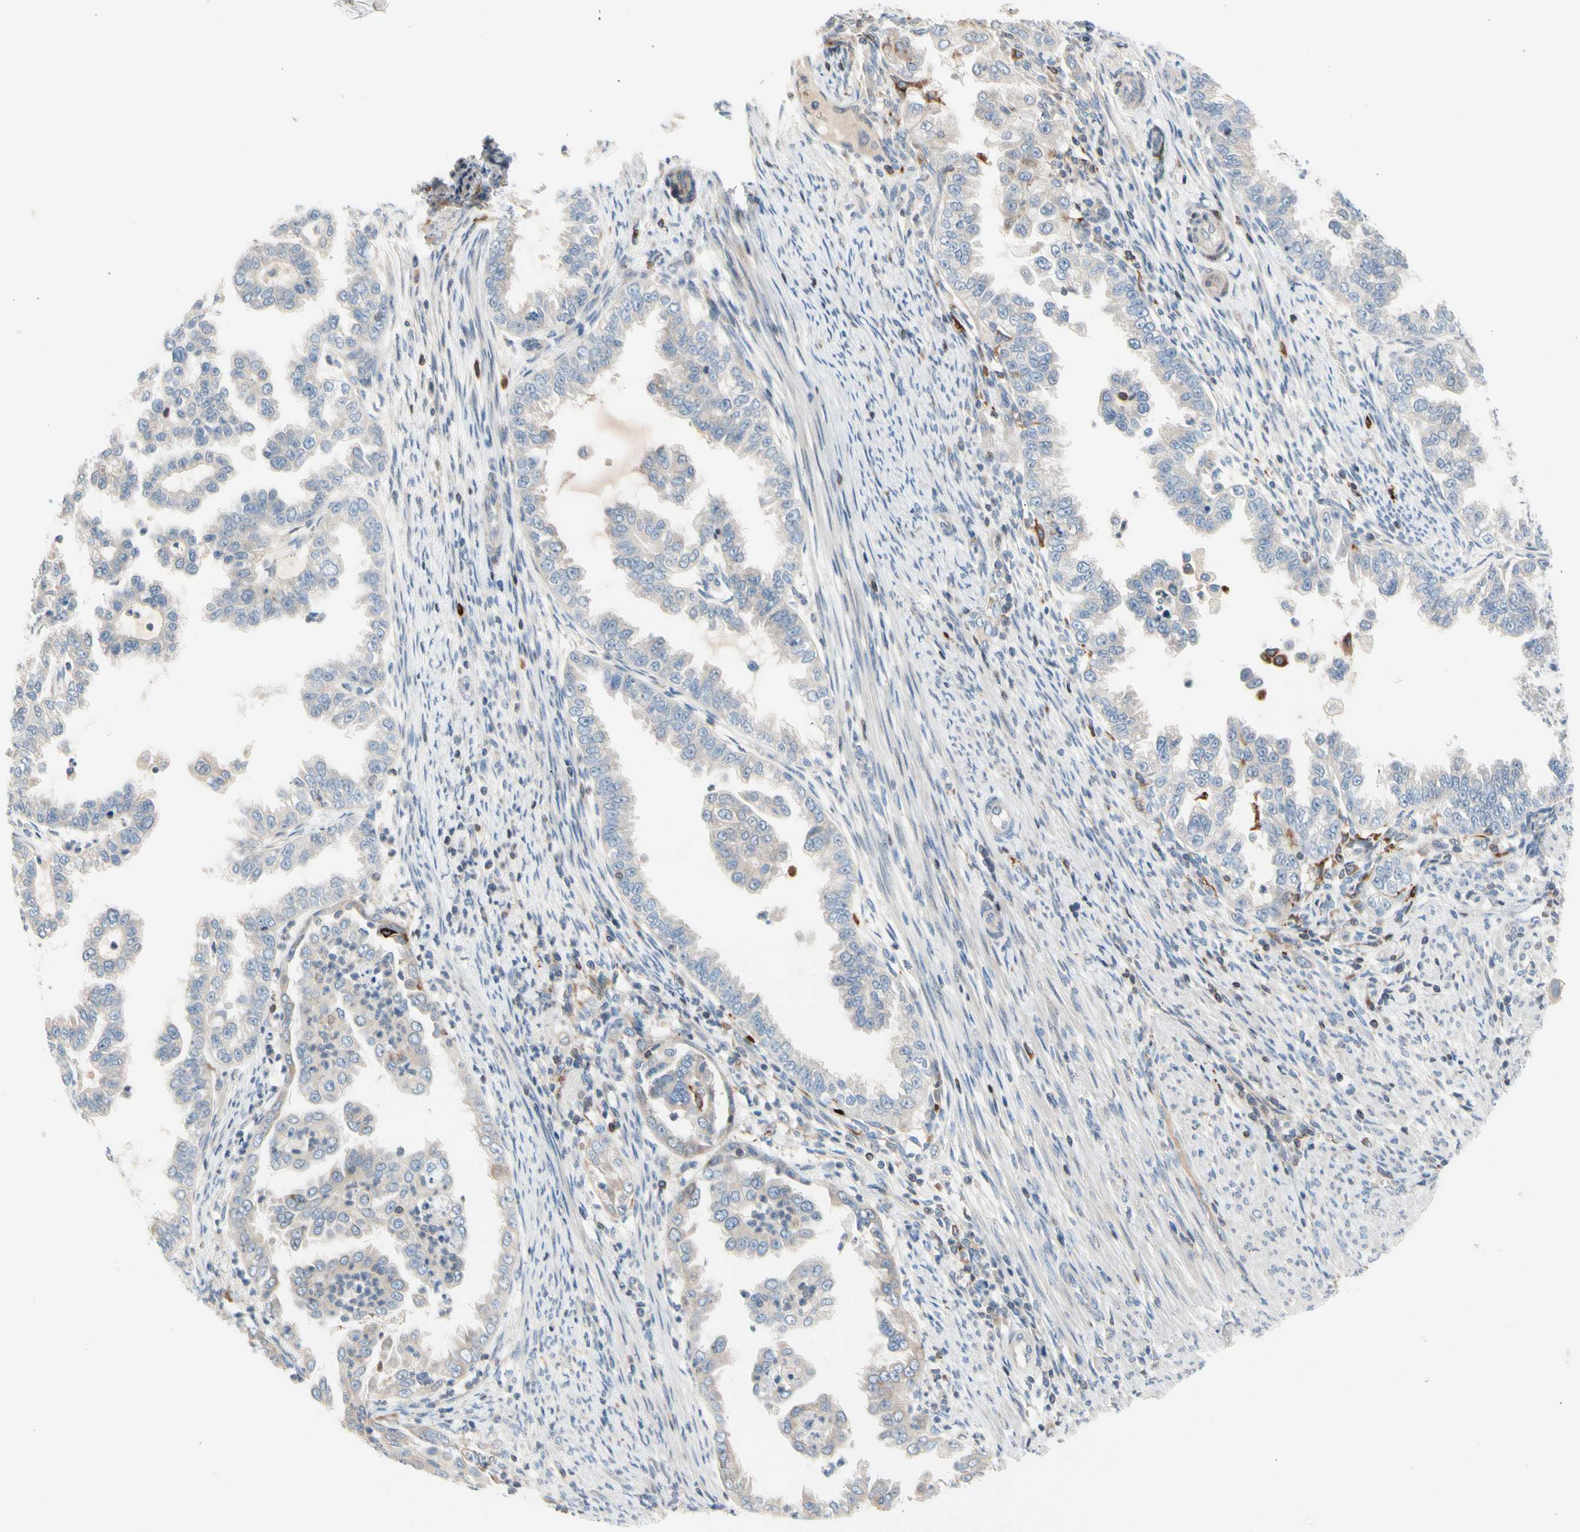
{"staining": {"intensity": "weak", "quantity": ">75%", "location": "cytoplasmic/membranous"}, "tissue": "endometrial cancer", "cell_type": "Tumor cells", "image_type": "cancer", "snomed": [{"axis": "morphology", "description": "Adenocarcinoma, NOS"}, {"axis": "topography", "description": "Endometrium"}], "caption": "High-magnification brightfield microscopy of adenocarcinoma (endometrial) stained with DAB (3,3'-diaminobenzidine) (brown) and counterstained with hematoxylin (blue). tumor cells exhibit weak cytoplasmic/membranous expression is present in approximately>75% of cells. (DAB IHC, brown staining for protein, blue staining for nuclei).", "gene": "MAP3K3", "patient": {"sex": "female", "age": 85}}